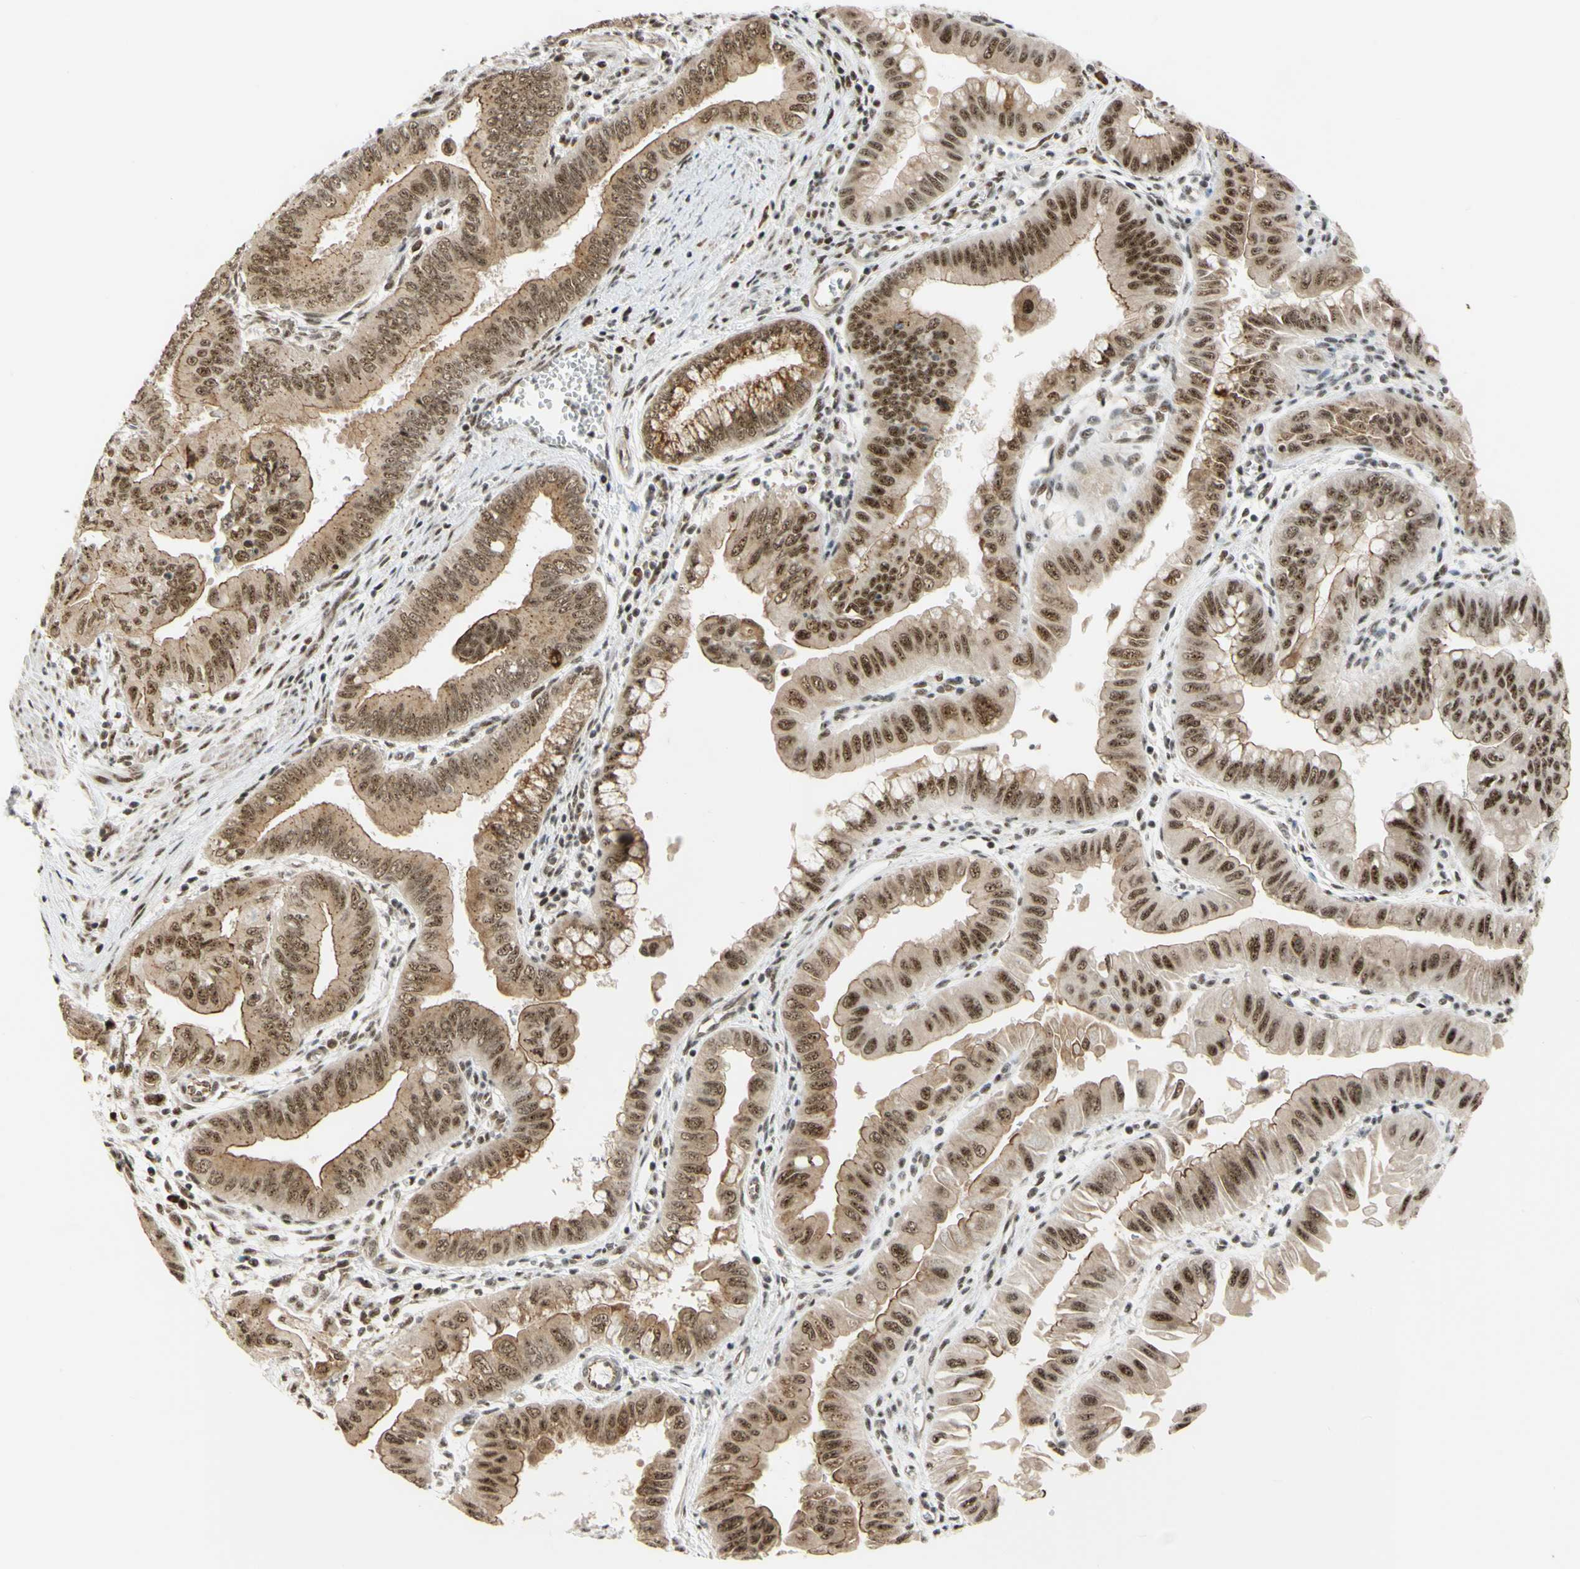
{"staining": {"intensity": "moderate", "quantity": ">75%", "location": "cytoplasmic/membranous,nuclear"}, "tissue": "pancreatic cancer", "cell_type": "Tumor cells", "image_type": "cancer", "snomed": [{"axis": "morphology", "description": "Normal tissue, NOS"}, {"axis": "topography", "description": "Lymph node"}], "caption": "The image demonstrates immunohistochemical staining of pancreatic cancer. There is moderate cytoplasmic/membranous and nuclear positivity is identified in about >75% of tumor cells.", "gene": "SAP18", "patient": {"sex": "male", "age": 50}}